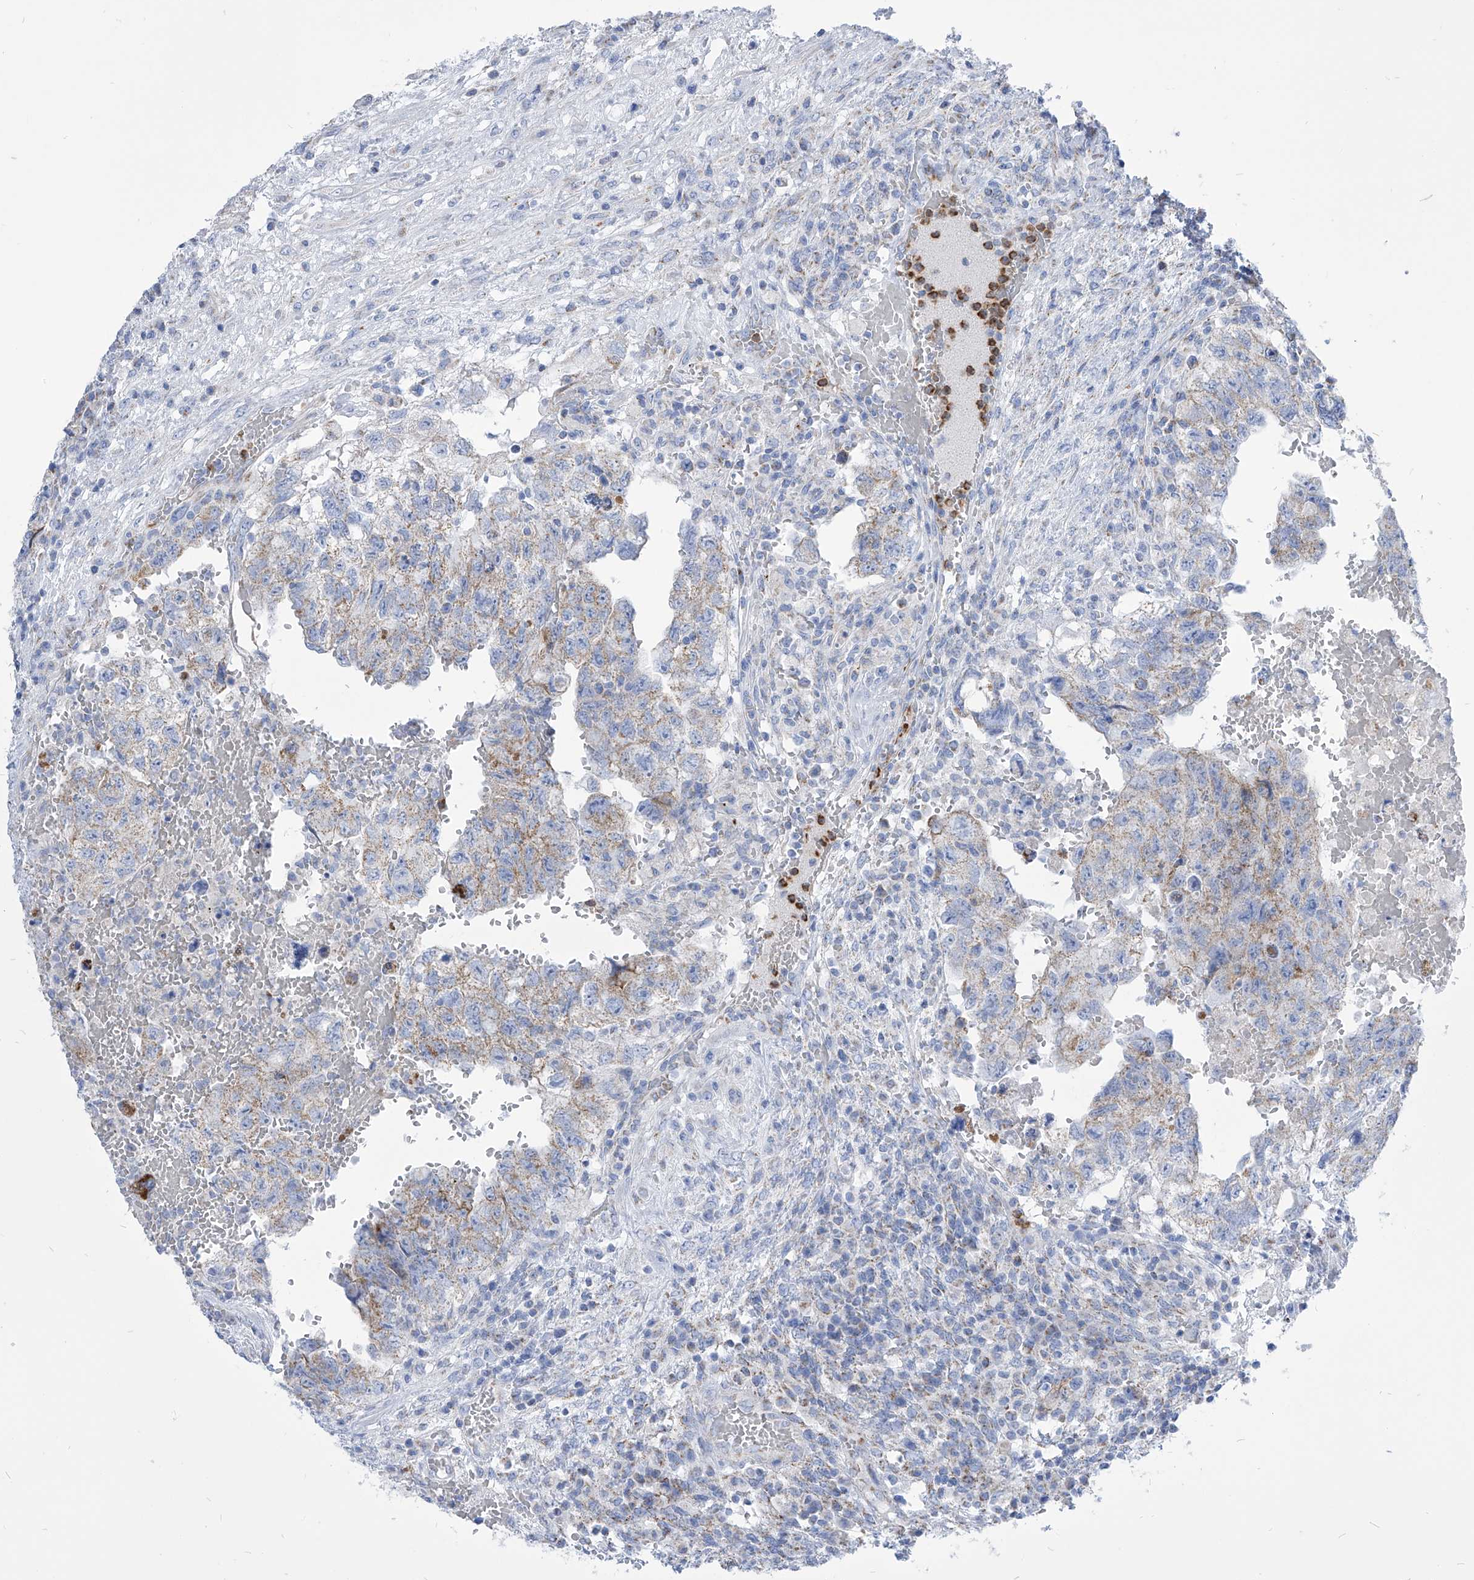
{"staining": {"intensity": "weak", "quantity": "25%-75%", "location": "cytoplasmic/membranous"}, "tissue": "testis cancer", "cell_type": "Tumor cells", "image_type": "cancer", "snomed": [{"axis": "morphology", "description": "Carcinoma, Embryonal, NOS"}, {"axis": "topography", "description": "Testis"}], "caption": "Immunohistochemistry (IHC) (DAB (3,3'-diaminobenzidine)) staining of human embryonal carcinoma (testis) reveals weak cytoplasmic/membranous protein positivity in about 25%-75% of tumor cells.", "gene": "COQ3", "patient": {"sex": "male", "age": 36}}